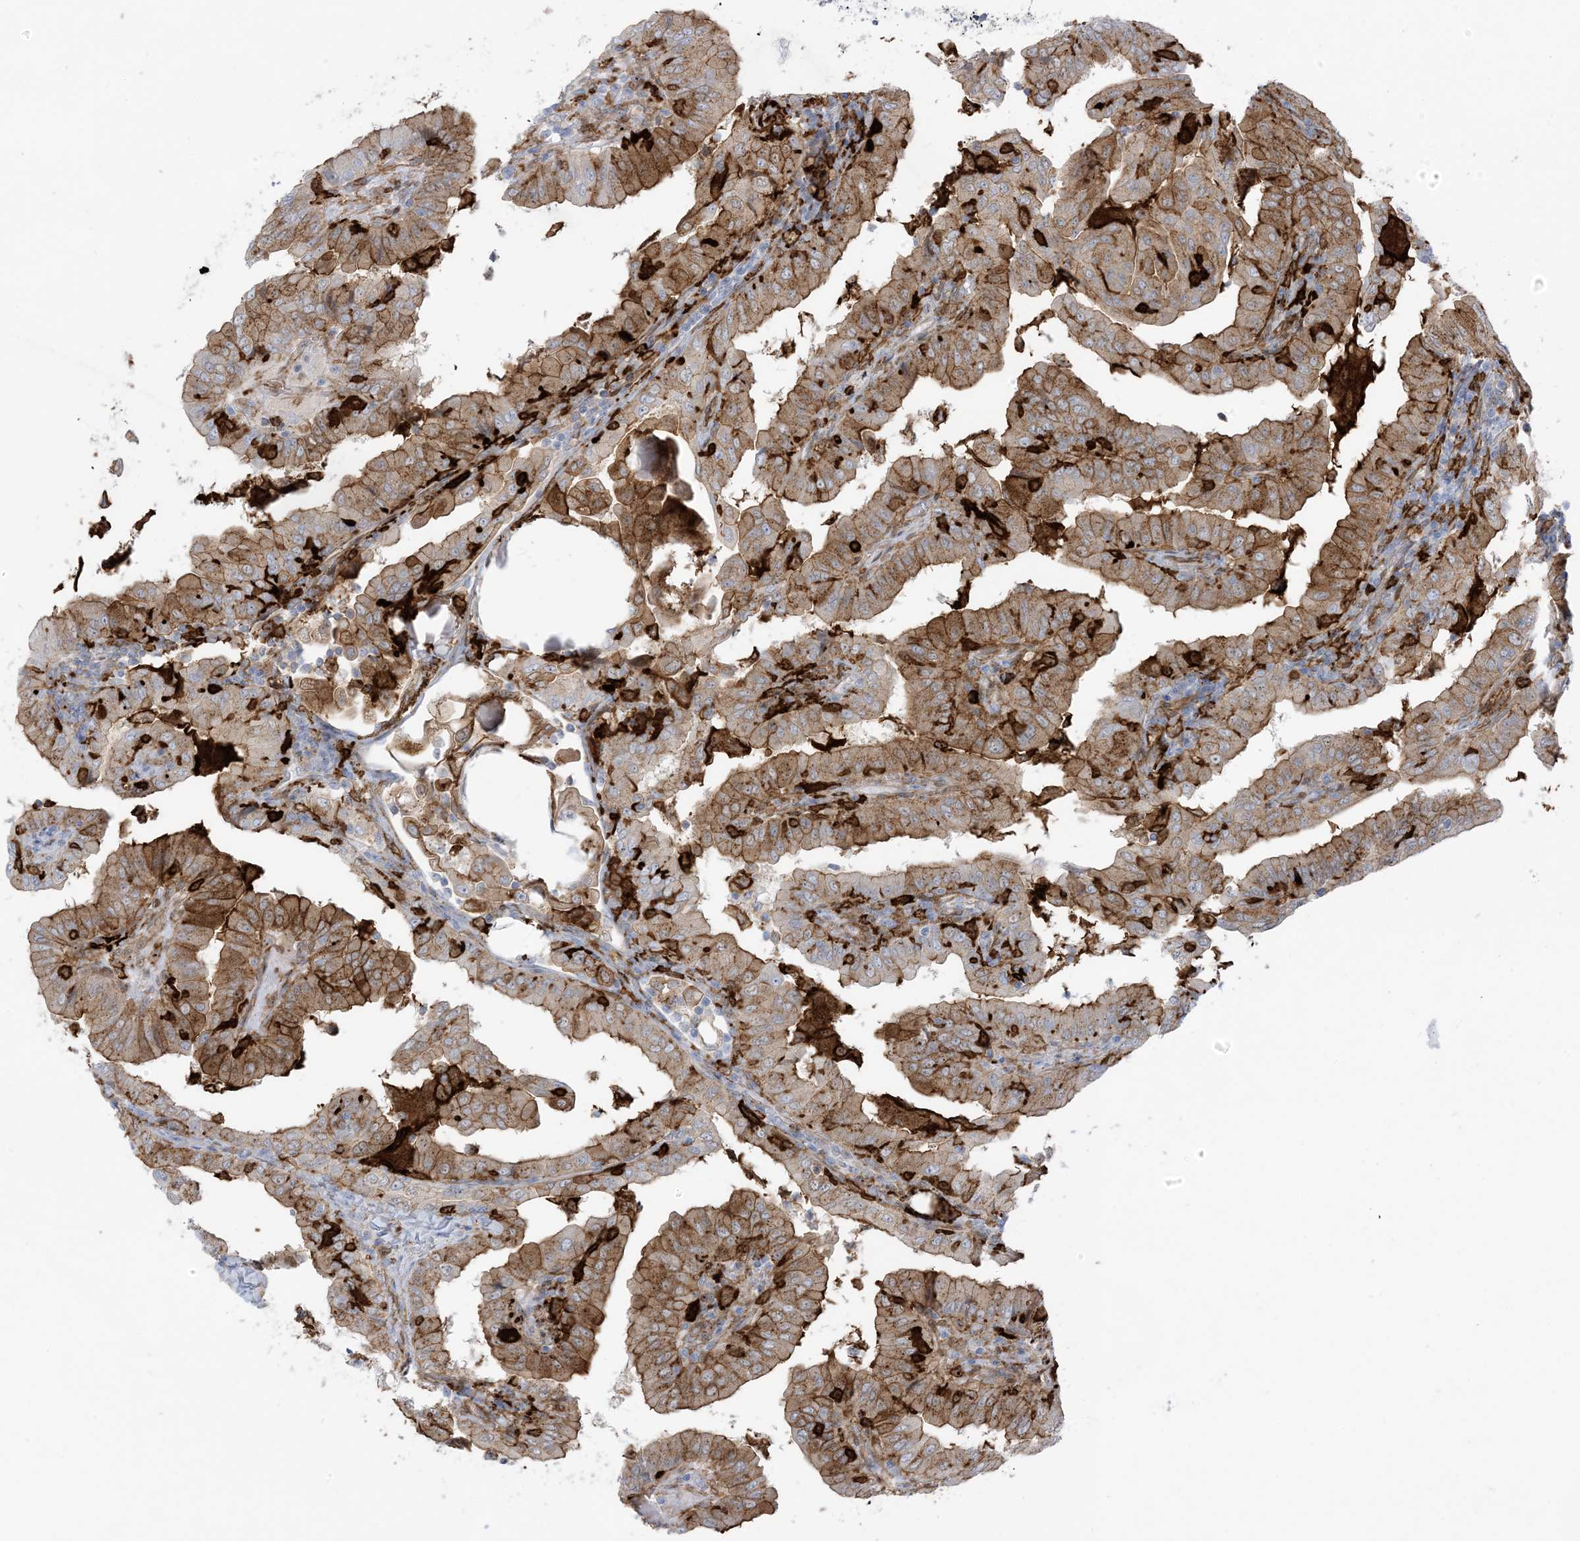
{"staining": {"intensity": "moderate", "quantity": ">75%", "location": "cytoplasmic/membranous"}, "tissue": "thyroid cancer", "cell_type": "Tumor cells", "image_type": "cancer", "snomed": [{"axis": "morphology", "description": "Papillary adenocarcinoma, NOS"}, {"axis": "topography", "description": "Thyroid gland"}], "caption": "Tumor cells reveal medium levels of moderate cytoplasmic/membranous staining in approximately >75% of cells in human thyroid papillary adenocarcinoma.", "gene": "ICMT", "patient": {"sex": "male", "age": 33}}